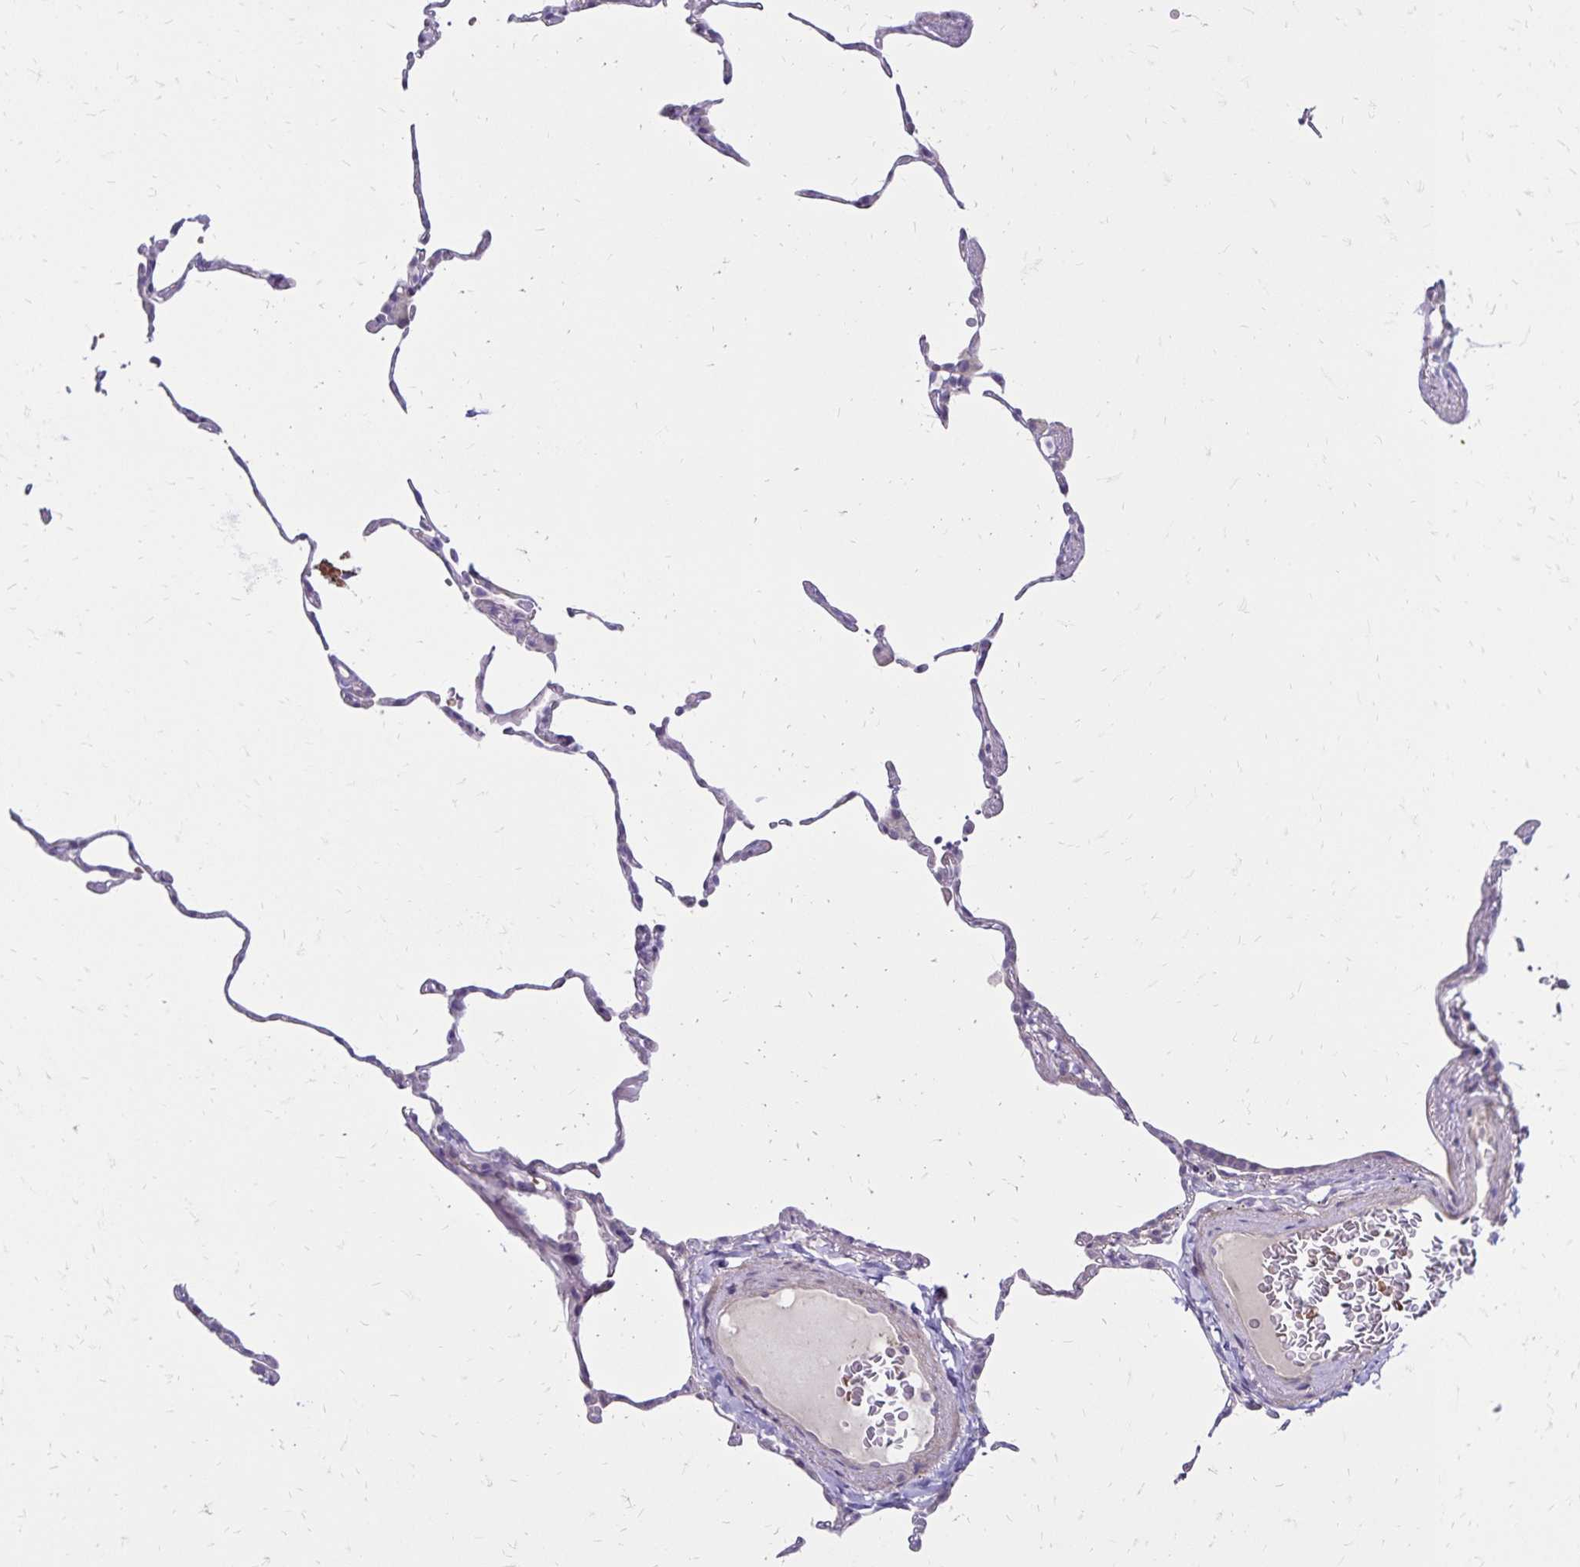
{"staining": {"intensity": "negative", "quantity": "none", "location": "none"}, "tissue": "lung", "cell_type": "Alveolar cells", "image_type": "normal", "snomed": [{"axis": "morphology", "description": "Normal tissue, NOS"}, {"axis": "topography", "description": "Lung"}], "caption": "Image shows no significant protein expression in alveolar cells of unremarkable lung. (Brightfield microscopy of DAB IHC at high magnification).", "gene": "FSD1", "patient": {"sex": "female", "age": 57}}